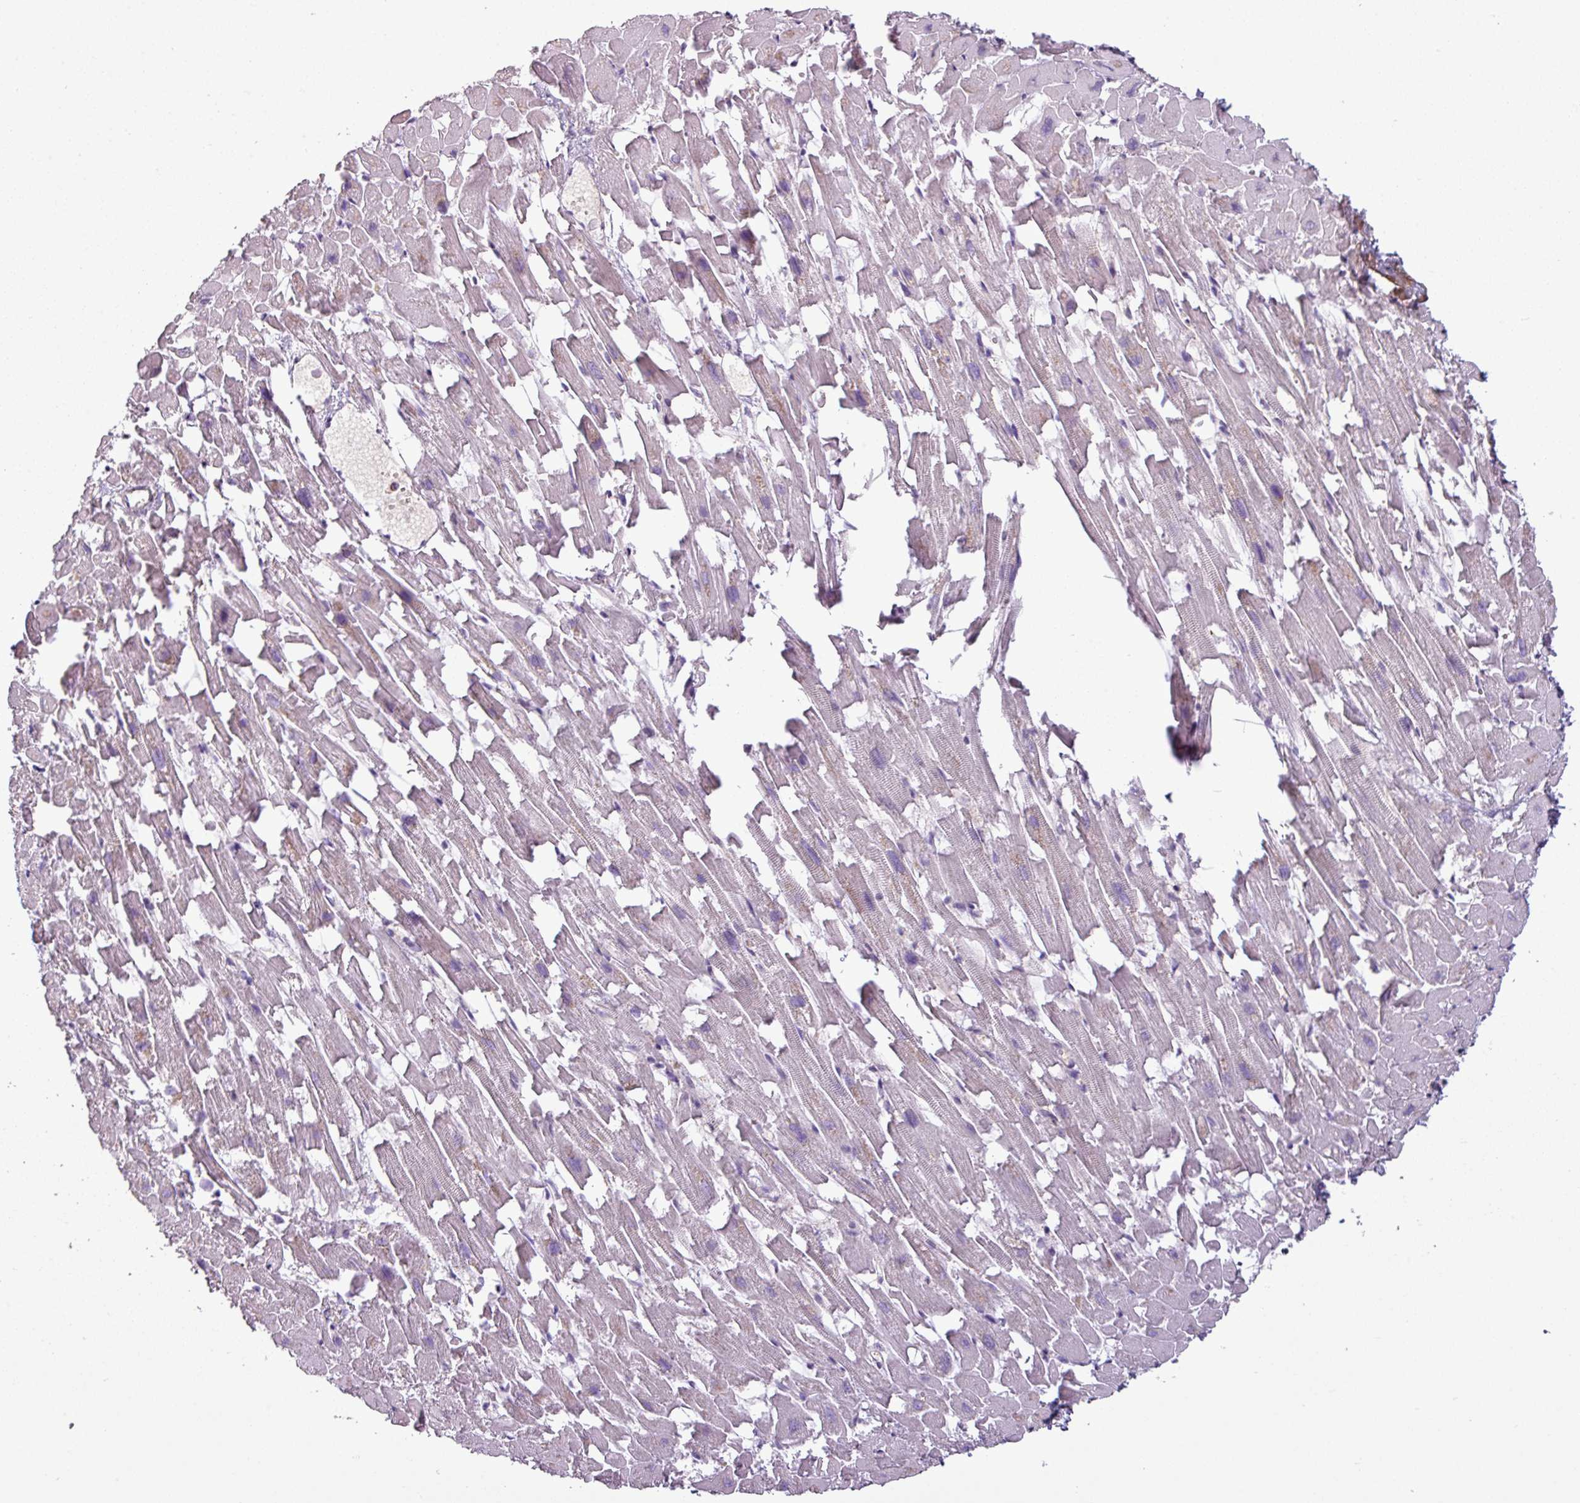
{"staining": {"intensity": "negative", "quantity": "none", "location": "none"}, "tissue": "heart muscle", "cell_type": "Cardiomyocytes", "image_type": "normal", "snomed": [{"axis": "morphology", "description": "Normal tissue, NOS"}, {"axis": "topography", "description": "Heart"}], "caption": "High power microscopy micrograph of an immunohistochemistry image of normal heart muscle, revealing no significant staining in cardiomyocytes.", "gene": "SH3BGRL", "patient": {"sex": "female", "age": 64}}